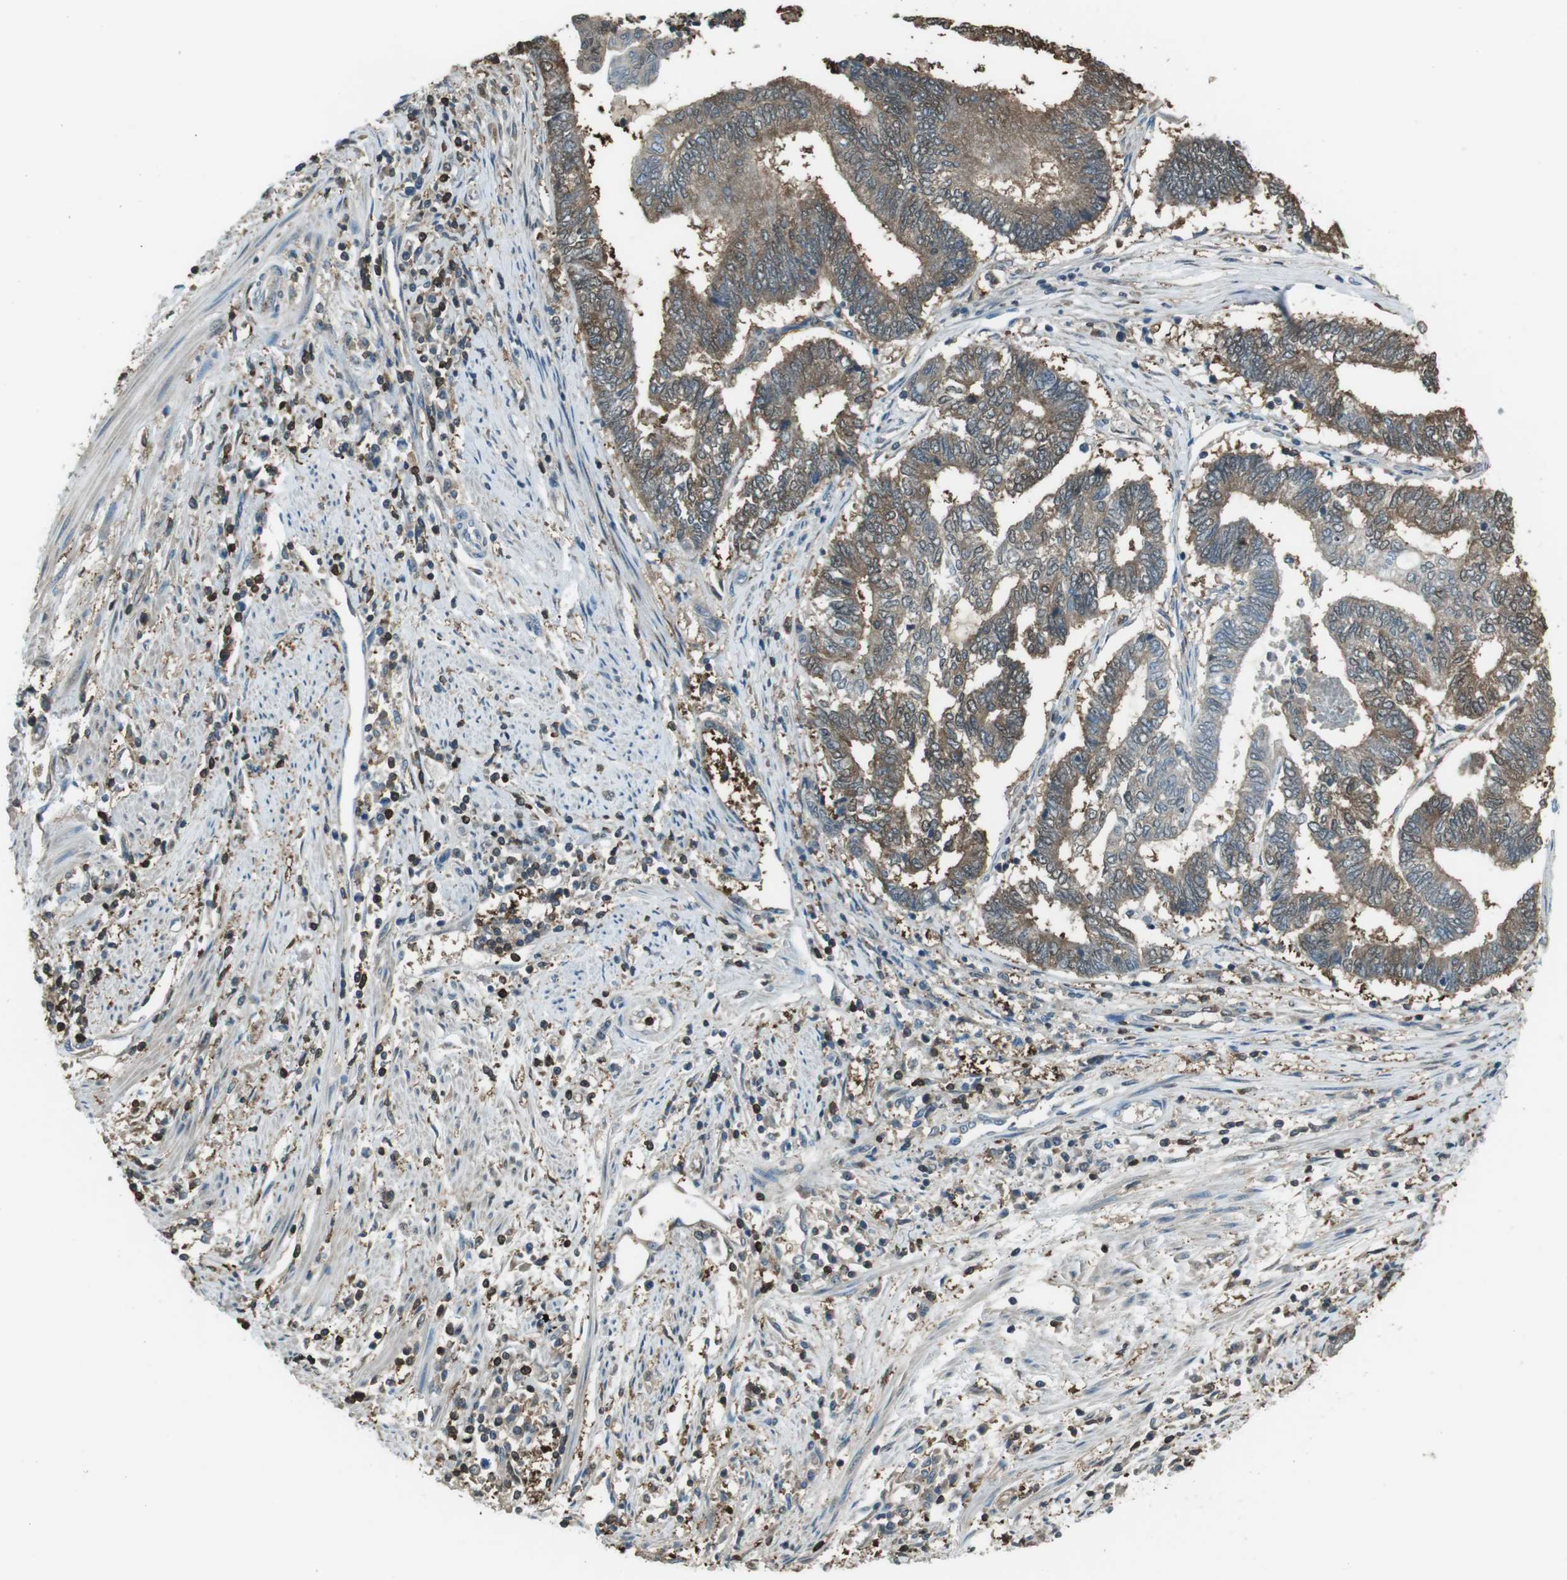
{"staining": {"intensity": "moderate", "quantity": ">75%", "location": "cytoplasmic/membranous"}, "tissue": "endometrial cancer", "cell_type": "Tumor cells", "image_type": "cancer", "snomed": [{"axis": "morphology", "description": "Adenocarcinoma, NOS"}, {"axis": "topography", "description": "Uterus"}, {"axis": "topography", "description": "Endometrium"}], "caption": "IHC (DAB (3,3'-diaminobenzidine)) staining of endometrial adenocarcinoma reveals moderate cytoplasmic/membranous protein staining in about >75% of tumor cells.", "gene": "TWSG1", "patient": {"sex": "female", "age": 70}}